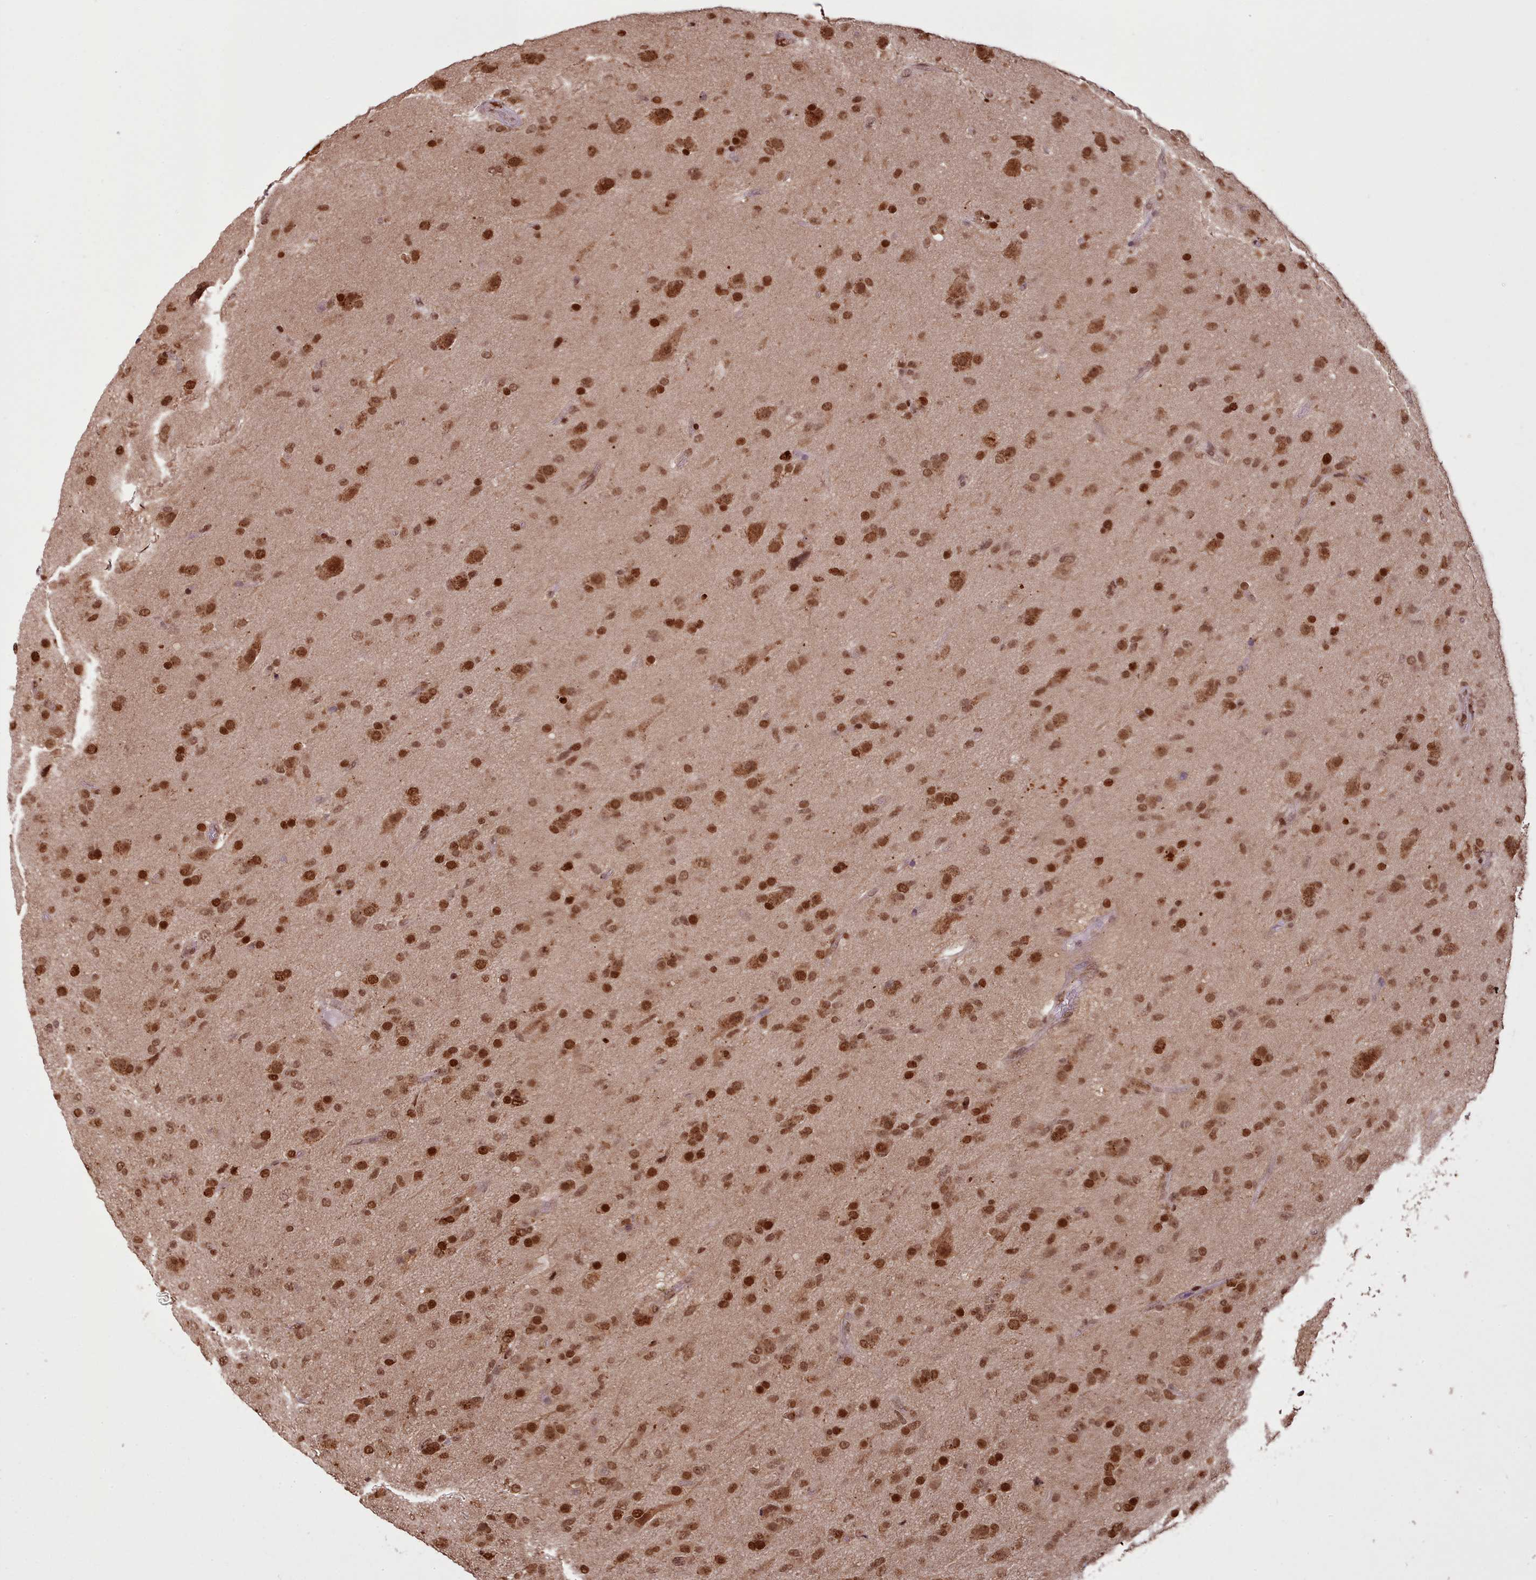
{"staining": {"intensity": "strong", "quantity": ">75%", "location": "nuclear"}, "tissue": "glioma", "cell_type": "Tumor cells", "image_type": "cancer", "snomed": [{"axis": "morphology", "description": "Glioma, malignant, Low grade"}, {"axis": "topography", "description": "Brain"}], "caption": "Human low-grade glioma (malignant) stained with a brown dye reveals strong nuclear positive expression in approximately >75% of tumor cells.", "gene": "RPS27A", "patient": {"sex": "male", "age": 65}}